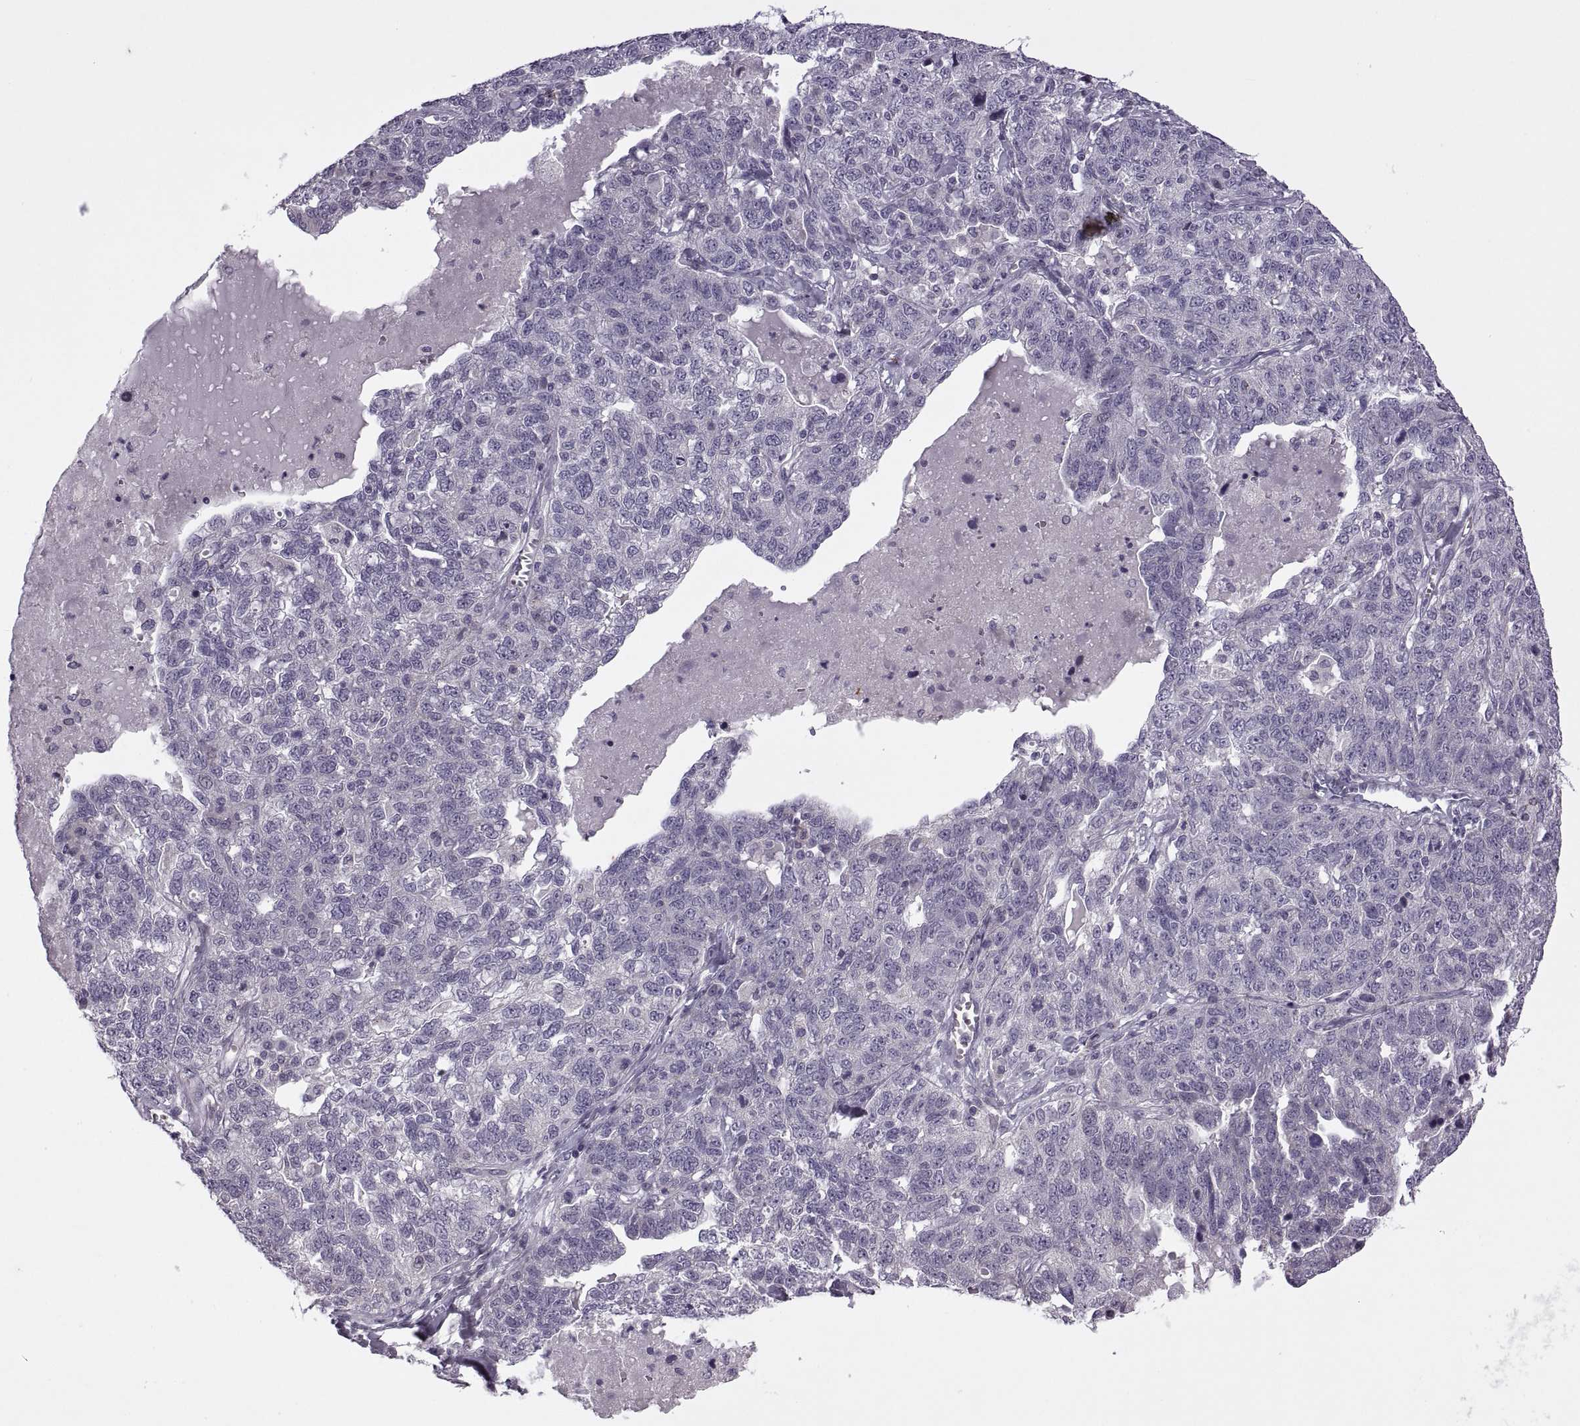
{"staining": {"intensity": "negative", "quantity": "none", "location": "none"}, "tissue": "ovarian cancer", "cell_type": "Tumor cells", "image_type": "cancer", "snomed": [{"axis": "morphology", "description": "Cystadenocarcinoma, serous, NOS"}, {"axis": "topography", "description": "Ovary"}], "caption": "Immunohistochemistry micrograph of neoplastic tissue: human ovarian cancer stained with DAB exhibits no significant protein staining in tumor cells.", "gene": "RIPK4", "patient": {"sex": "female", "age": 71}}